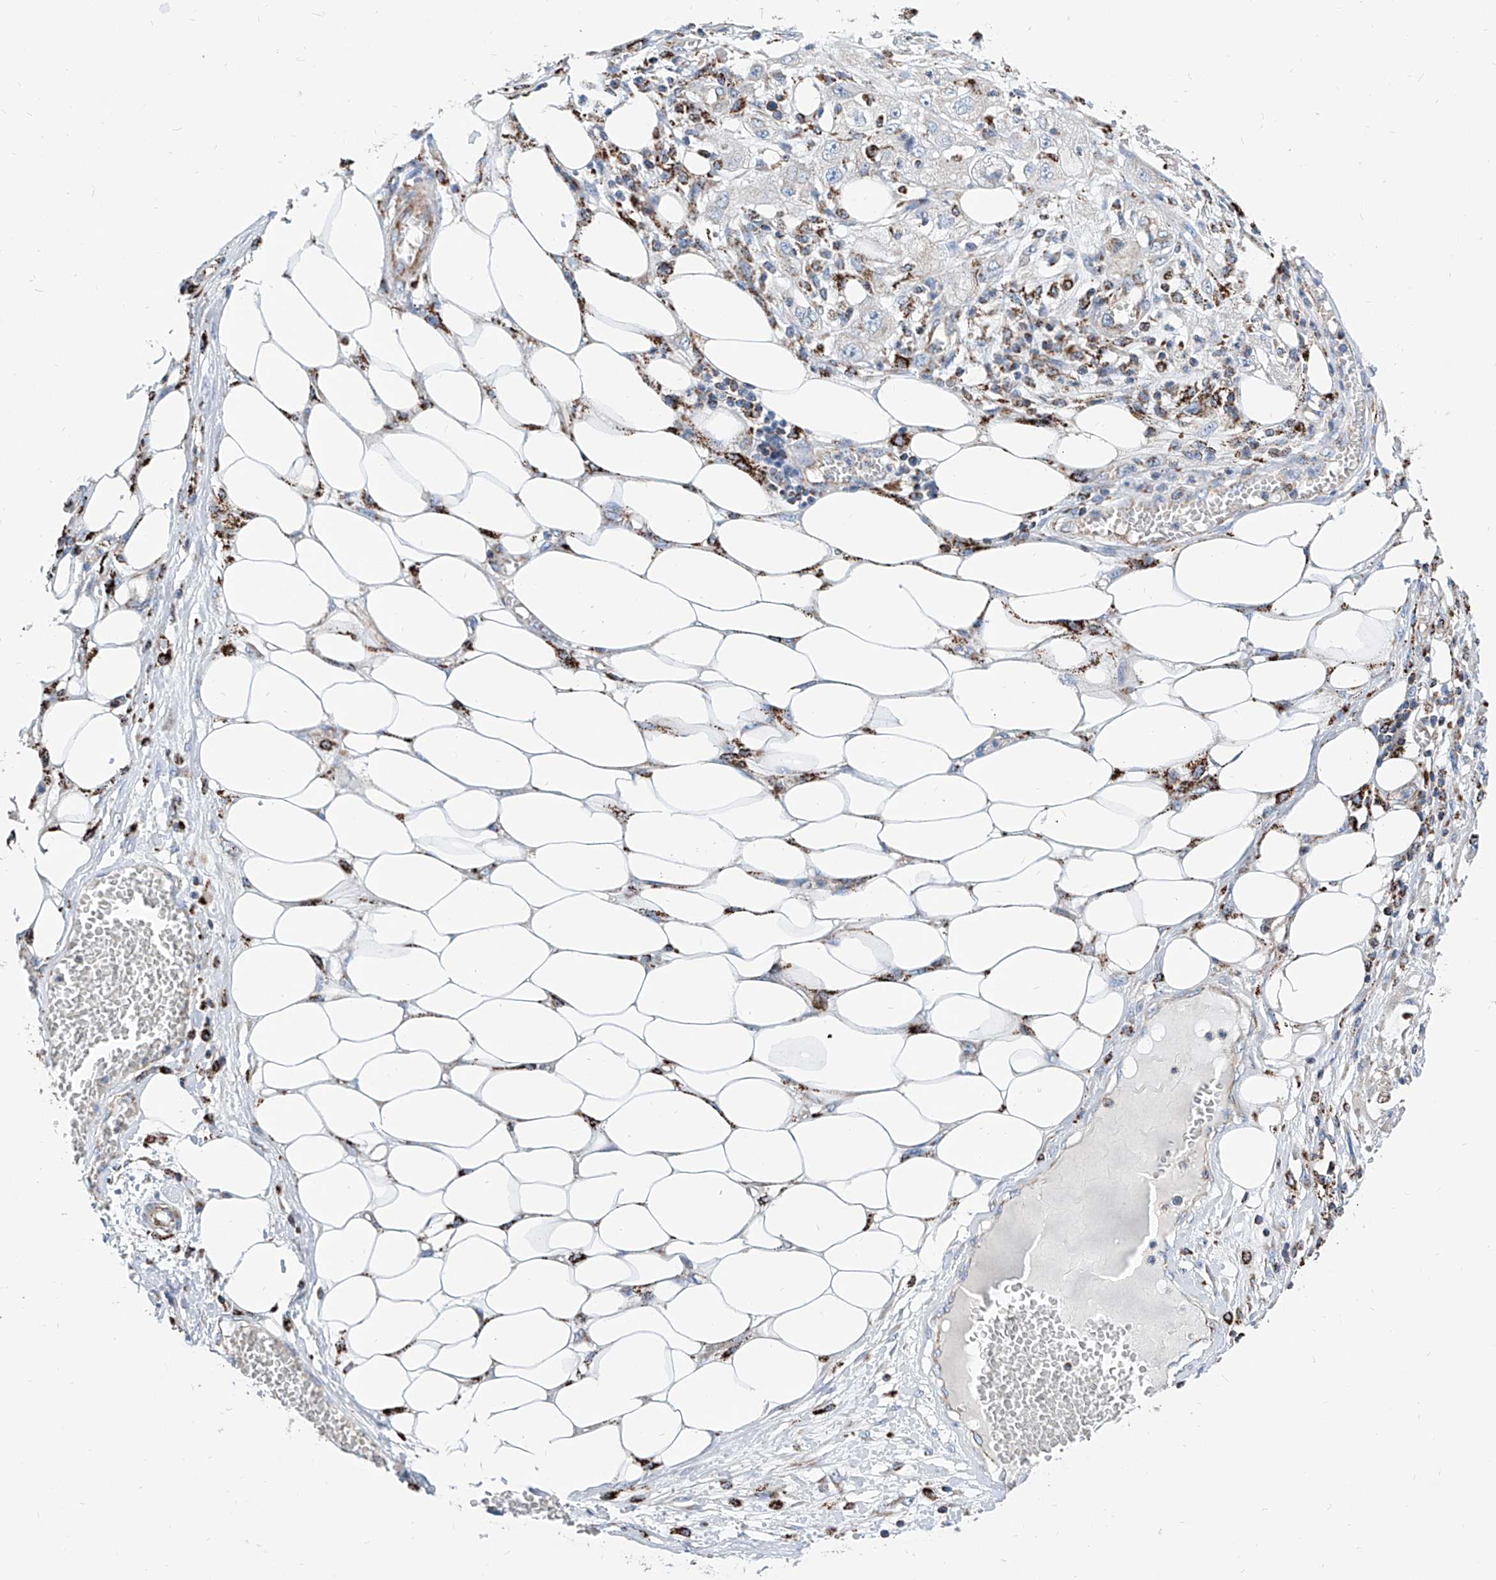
{"staining": {"intensity": "negative", "quantity": "none", "location": "none"}, "tissue": "skin cancer", "cell_type": "Tumor cells", "image_type": "cancer", "snomed": [{"axis": "morphology", "description": "Squamous cell carcinoma, NOS"}, {"axis": "morphology", "description": "Squamous cell carcinoma, metastatic, NOS"}, {"axis": "topography", "description": "Skin"}, {"axis": "topography", "description": "Lymph node"}], "caption": "An IHC photomicrograph of skin metastatic squamous cell carcinoma is shown. There is no staining in tumor cells of skin metastatic squamous cell carcinoma.", "gene": "CPNE5", "patient": {"sex": "male", "age": 75}}